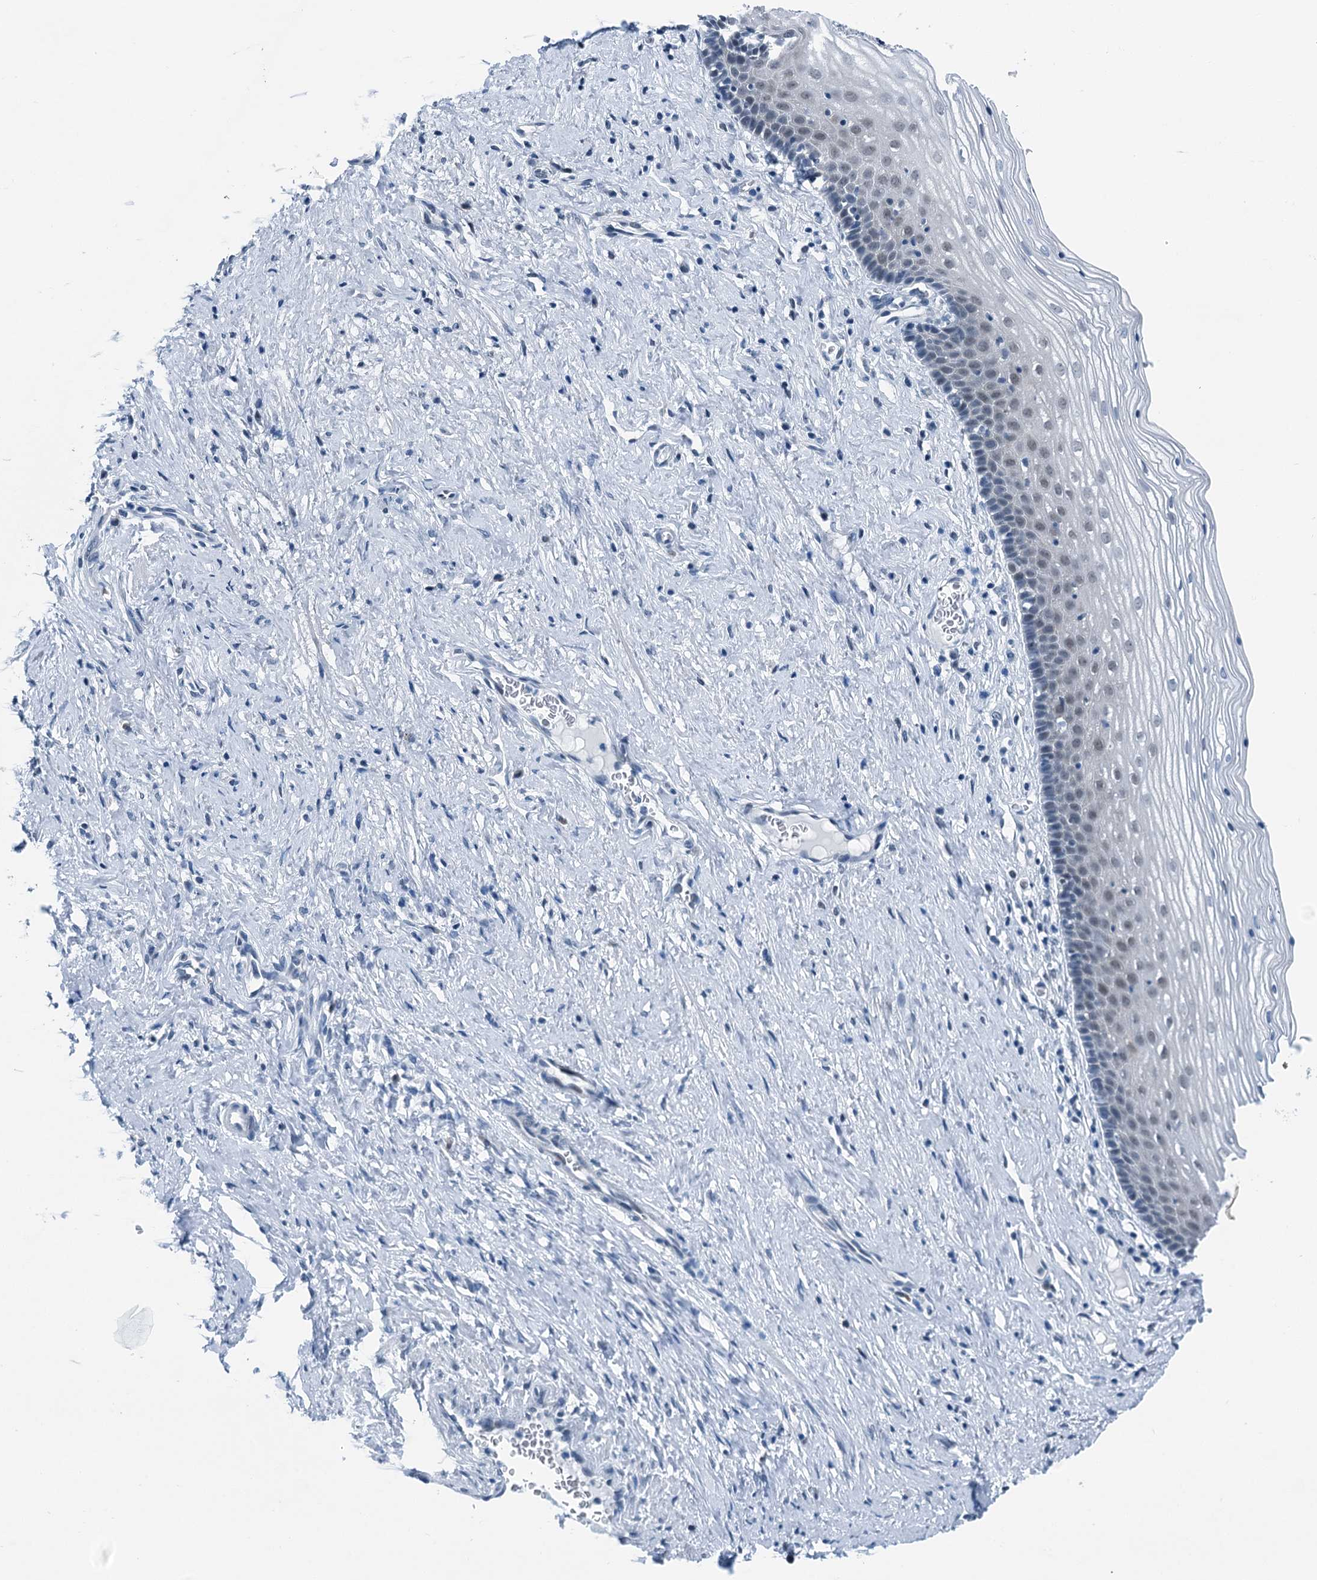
{"staining": {"intensity": "moderate", "quantity": "<25%", "location": "nuclear"}, "tissue": "cervix", "cell_type": "Glandular cells", "image_type": "normal", "snomed": [{"axis": "morphology", "description": "Normal tissue, NOS"}, {"axis": "topography", "description": "Cervix"}], "caption": "The immunohistochemical stain labels moderate nuclear positivity in glandular cells of benign cervix.", "gene": "TRPT1", "patient": {"sex": "female", "age": 42}}